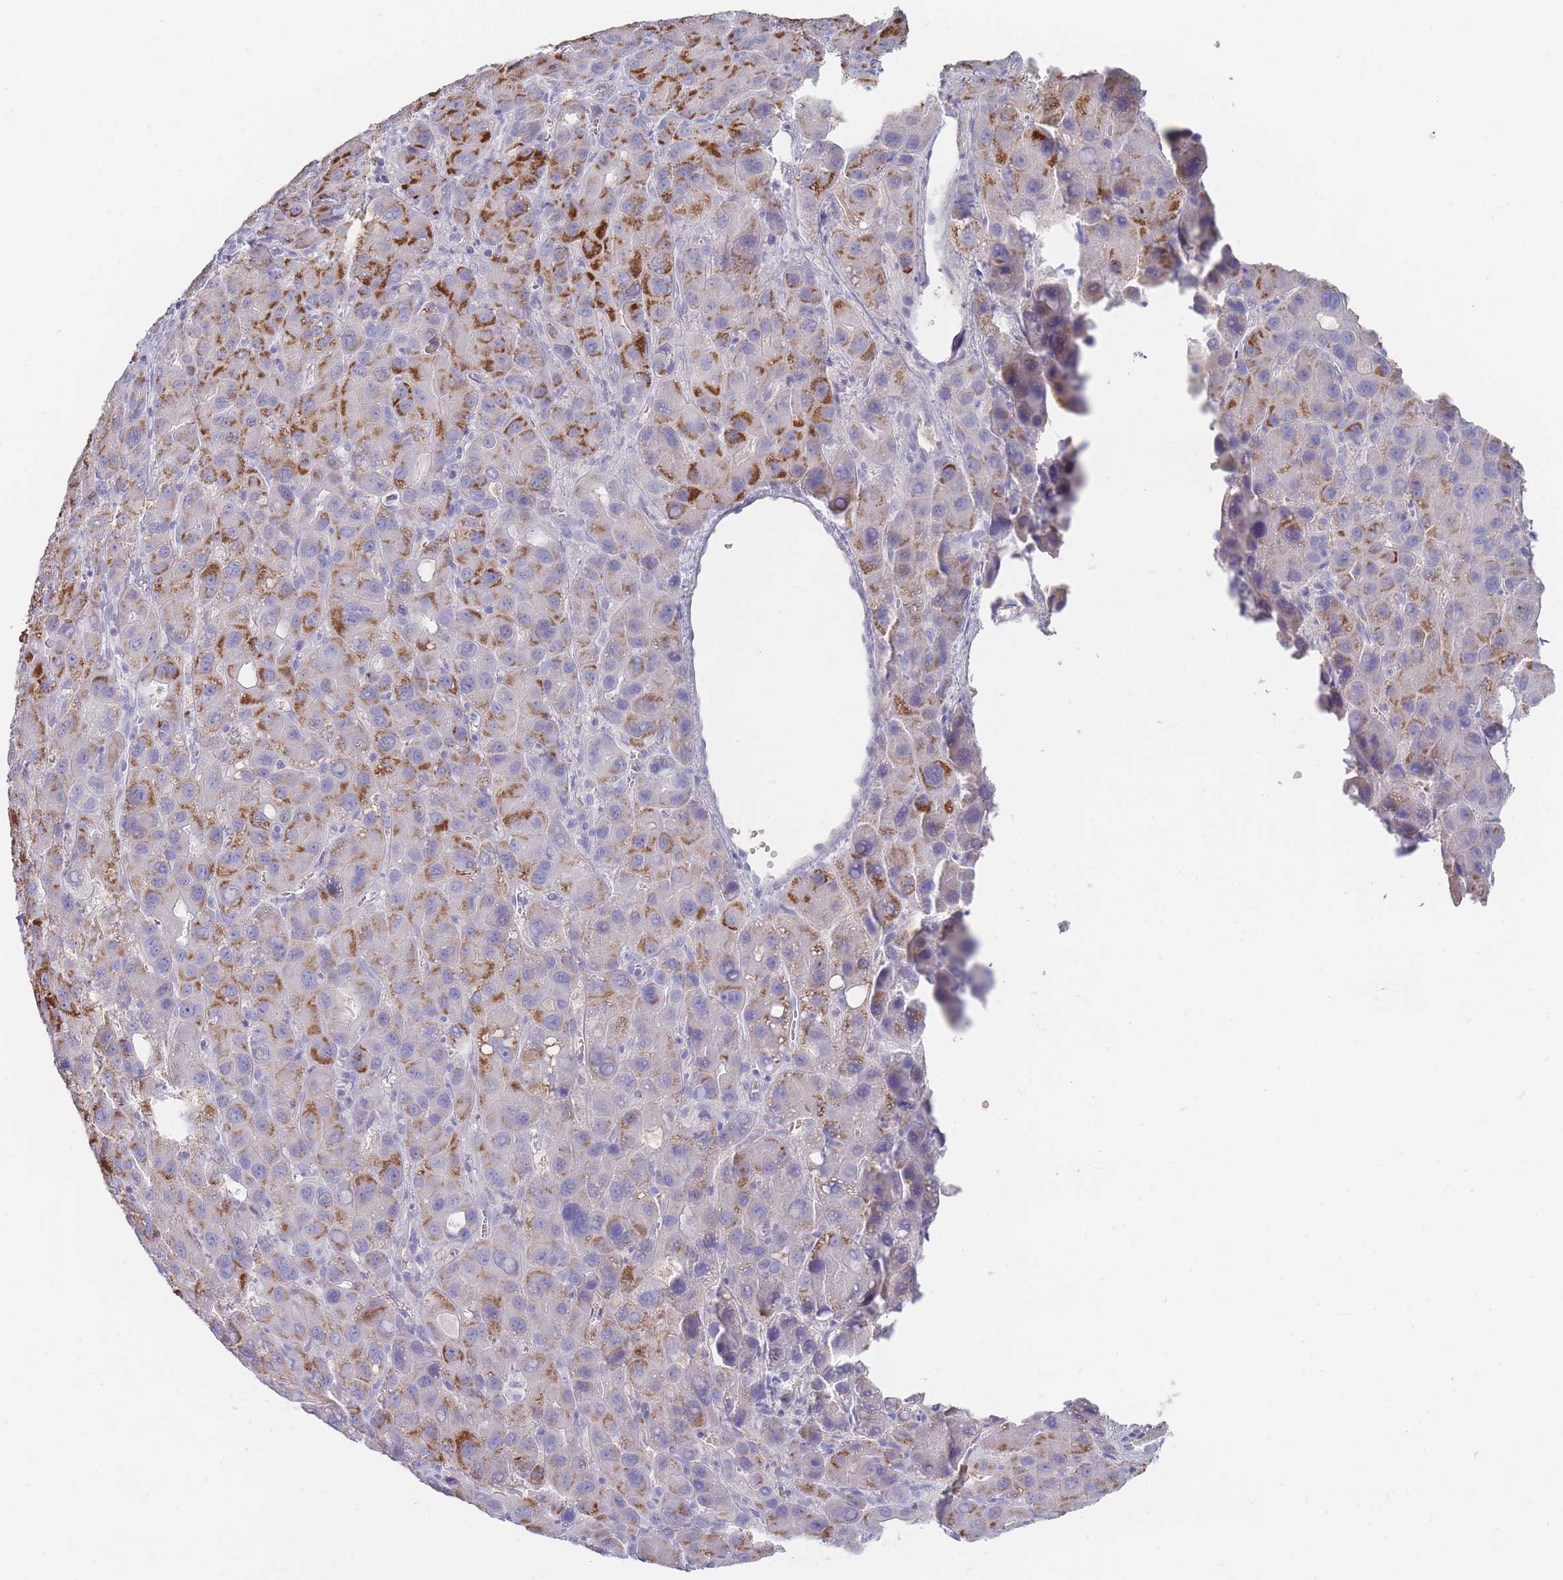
{"staining": {"intensity": "strong", "quantity": "25%-75%", "location": "cytoplasmic/membranous"}, "tissue": "liver cancer", "cell_type": "Tumor cells", "image_type": "cancer", "snomed": [{"axis": "morphology", "description": "Carcinoma, Hepatocellular, NOS"}, {"axis": "topography", "description": "Liver"}], "caption": "Tumor cells demonstrate high levels of strong cytoplasmic/membranous staining in about 25%-75% of cells in liver cancer.", "gene": "HBG2", "patient": {"sex": "male", "age": 55}}